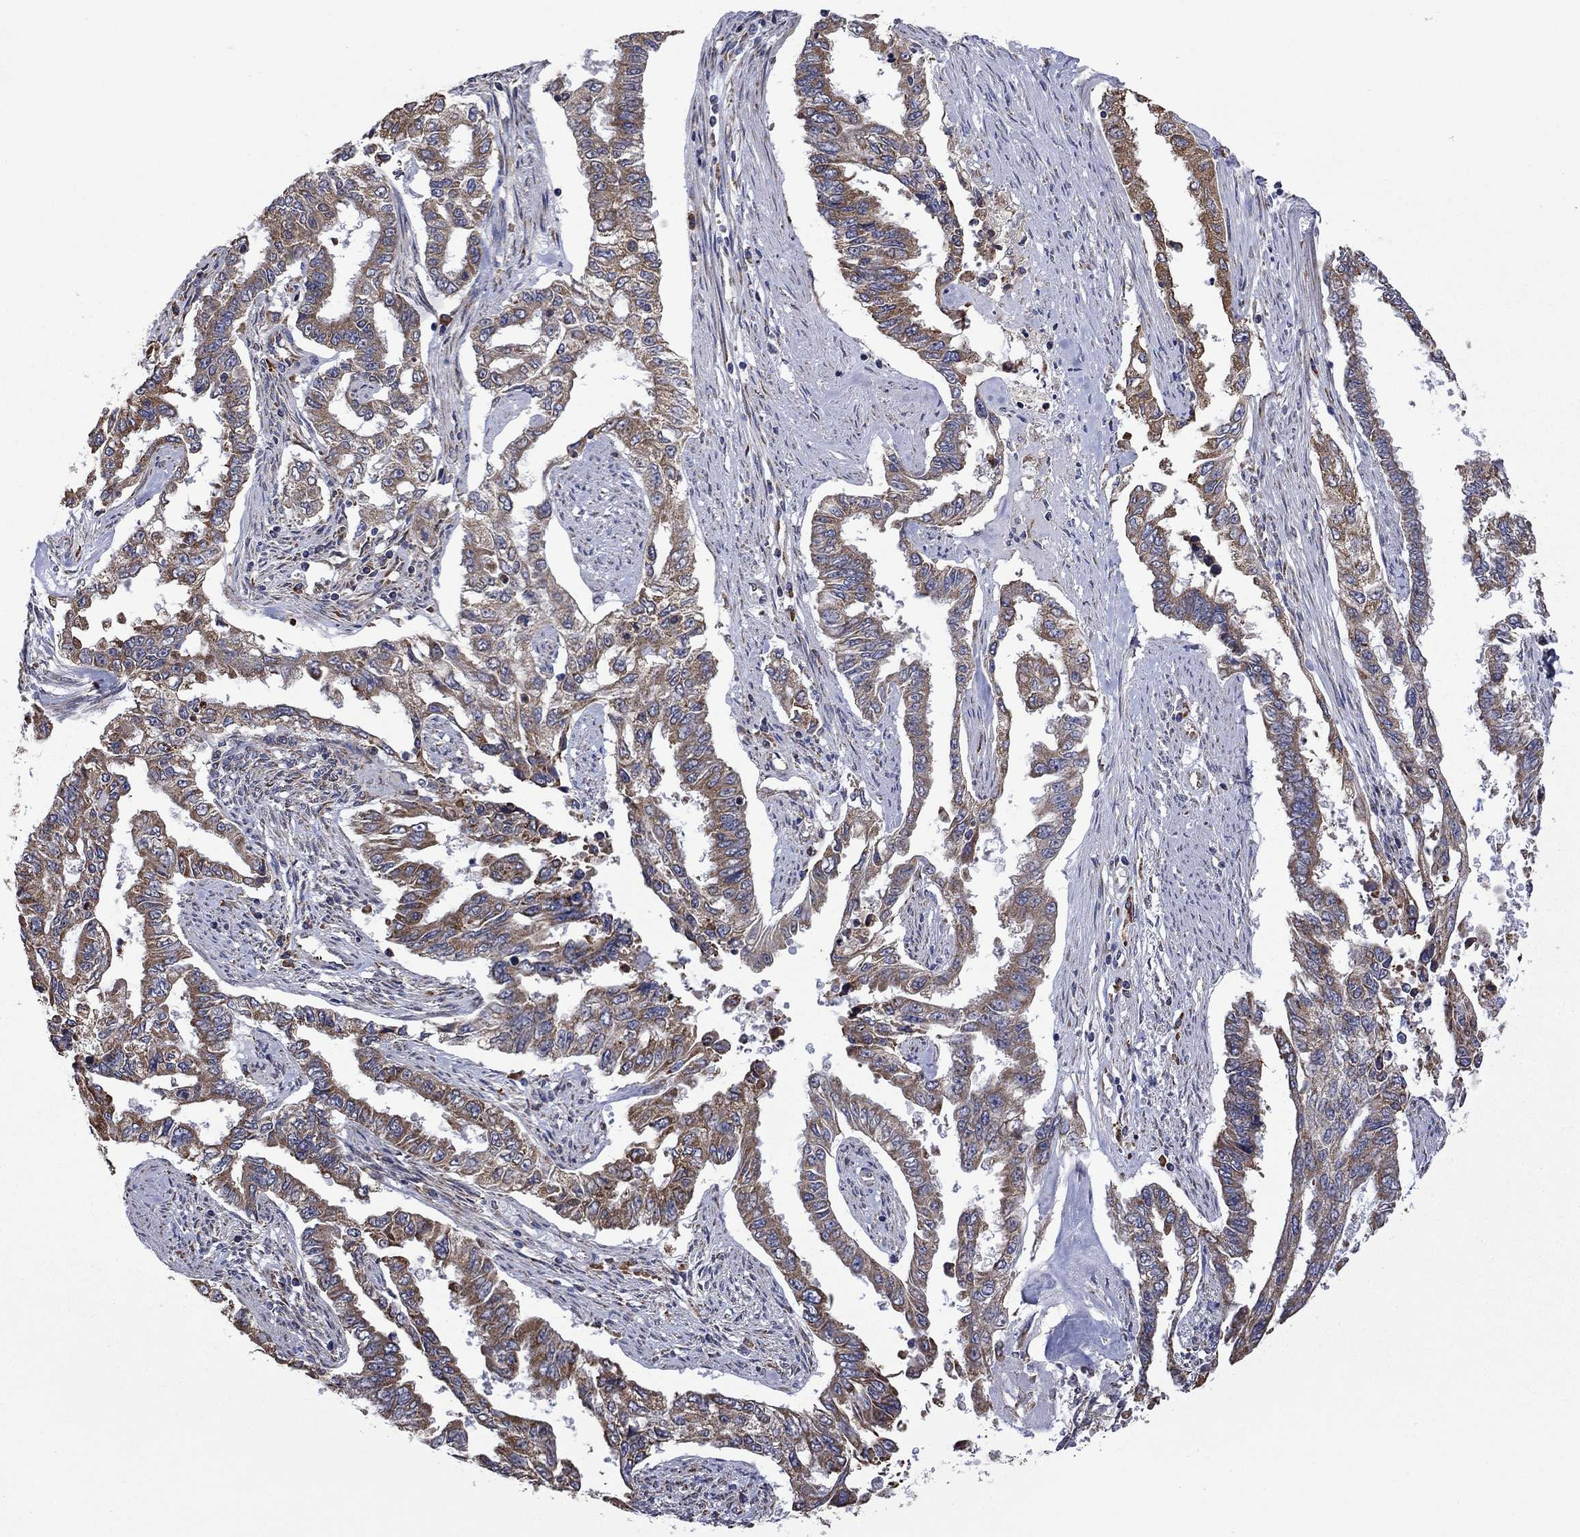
{"staining": {"intensity": "moderate", "quantity": ">75%", "location": "cytoplasmic/membranous"}, "tissue": "endometrial cancer", "cell_type": "Tumor cells", "image_type": "cancer", "snomed": [{"axis": "morphology", "description": "Adenocarcinoma, NOS"}, {"axis": "topography", "description": "Uterus"}], "caption": "The micrograph exhibits immunohistochemical staining of endometrial cancer. There is moderate cytoplasmic/membranous expression is present in approximately >75% of tumor cells.", "gene": "FURIN", "patient": {"sex": "female", "age": 59}}